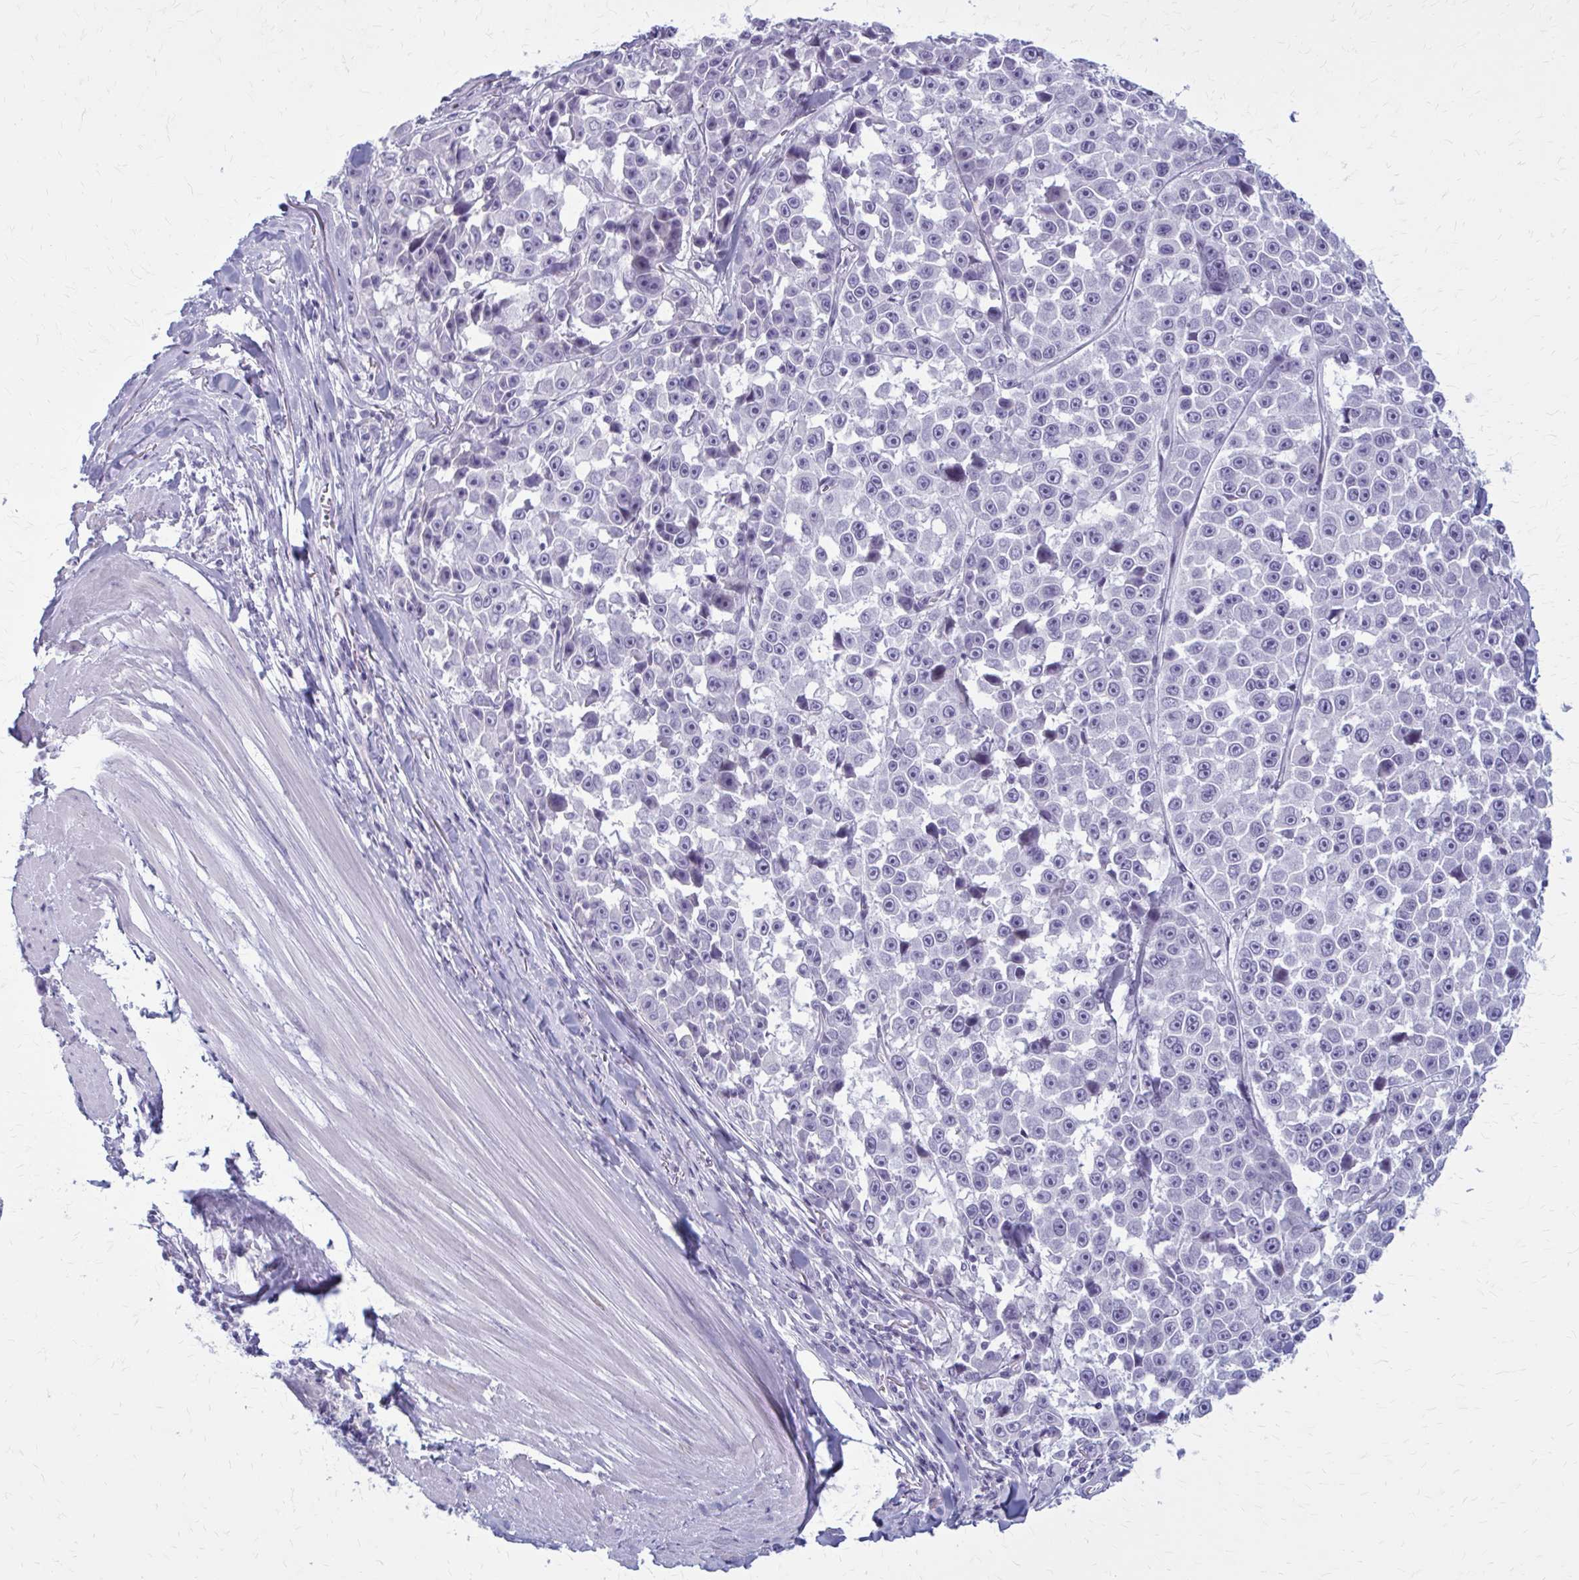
{"staining": {"intensity": "negative", "quantity": "none", "location": "none"}, "tissue": "melanoma", "cell_type": "Tumor cells", "image_type": "cancer", "snomed": [{"axis": "morphology", "description": "Malignant melanoma, NOS"}, {"axis": "topography", "description": "Skin"}], "caption": "Immunohistochemistry (IHC) image of malignant melanoma stained for a protein (brown), which reveals no expression in tumor cells.", "gene": "CASQ2", "patient": {"sex": "female", "age": 66}}